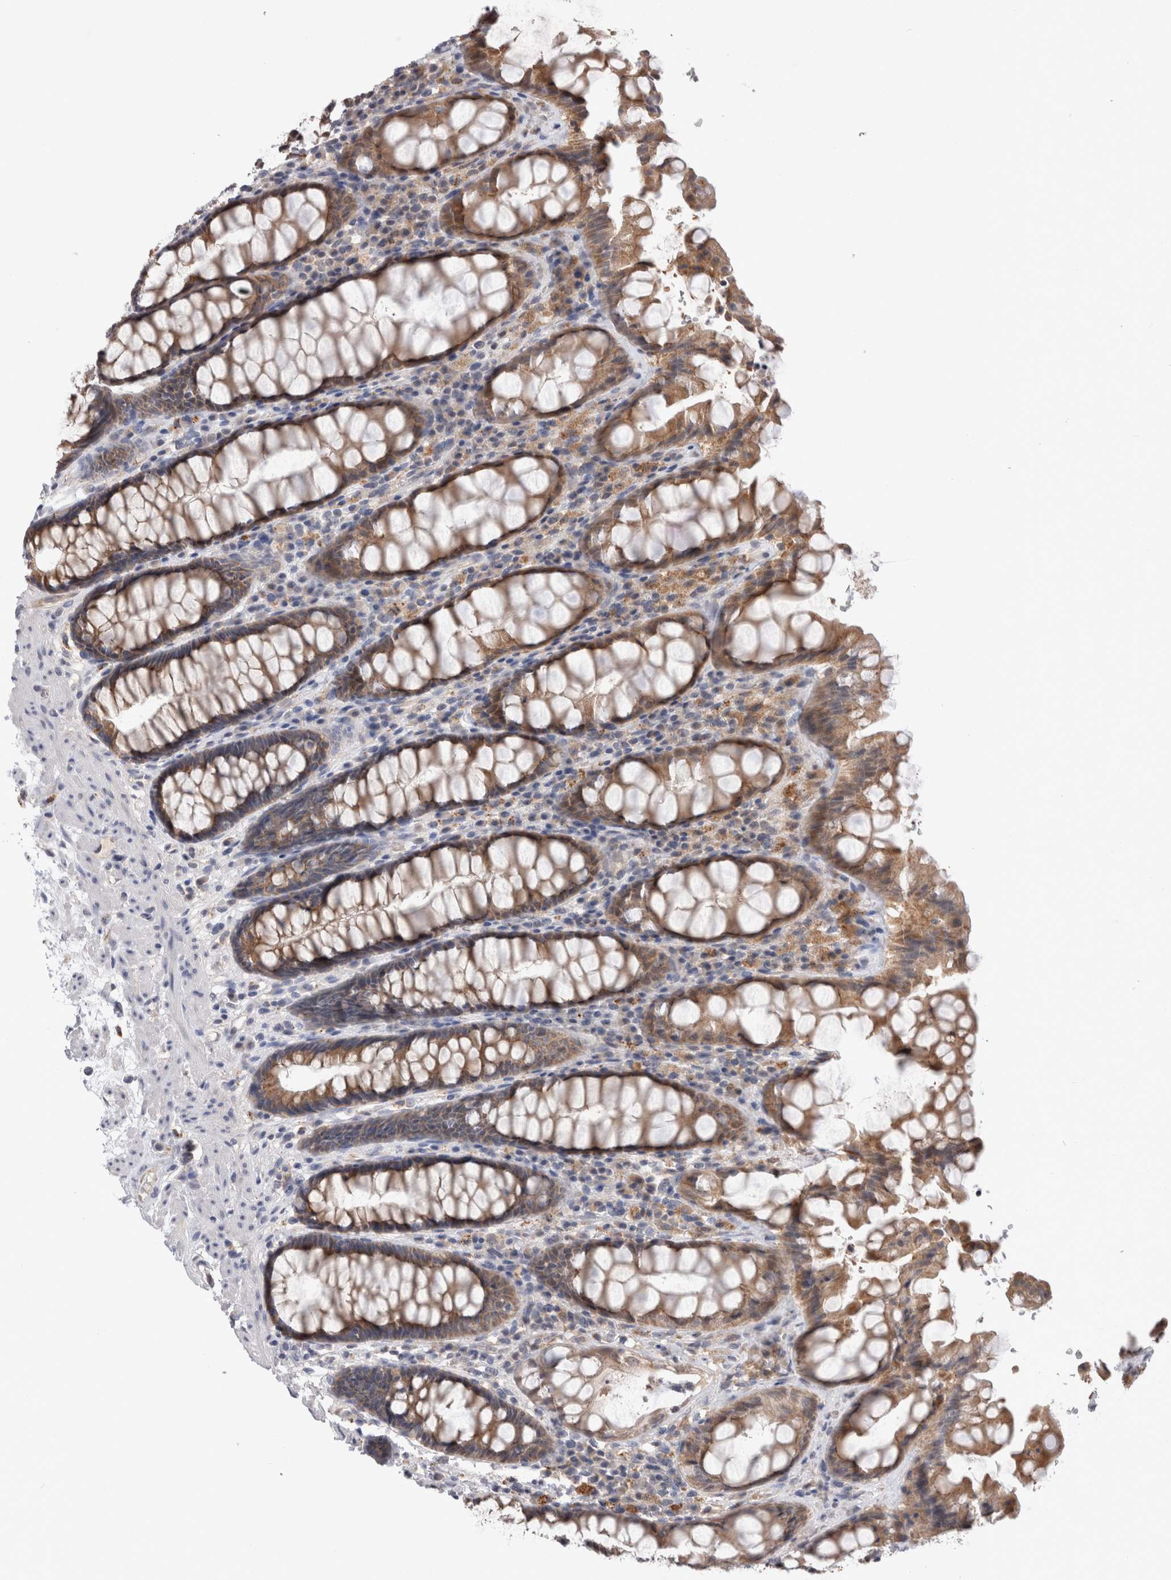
{"staining": {"intensity": "moderate", "quantity": ">75%", "location": "cytoplasmic/membranous"}, "tissue": "rectum", "cell_type": "Glandular cells", "image_type": "normal", "snomed": [{"axis": "morphology", "description": "Normal tissue, NOS"}, {"axis": "topography", "description": "Rectum"}], "caption": "High-magnification brightfield microscopy of benign rectum stained with DAB (3,3'-diaminobenzidine) (brown) and counterstained with hematoxylin (blue). glandular cells exhibit moderate cytoplasmic/membranous expression is present in about>75% of cells. (Stains: DAB (3,3'-diaminobenzidine) in brown, nuclei in blue, Microscopy: brightfield microscopy at high magnification).", "gene": "MRPL37", "patient": {"sex": "male", "age": 64}}